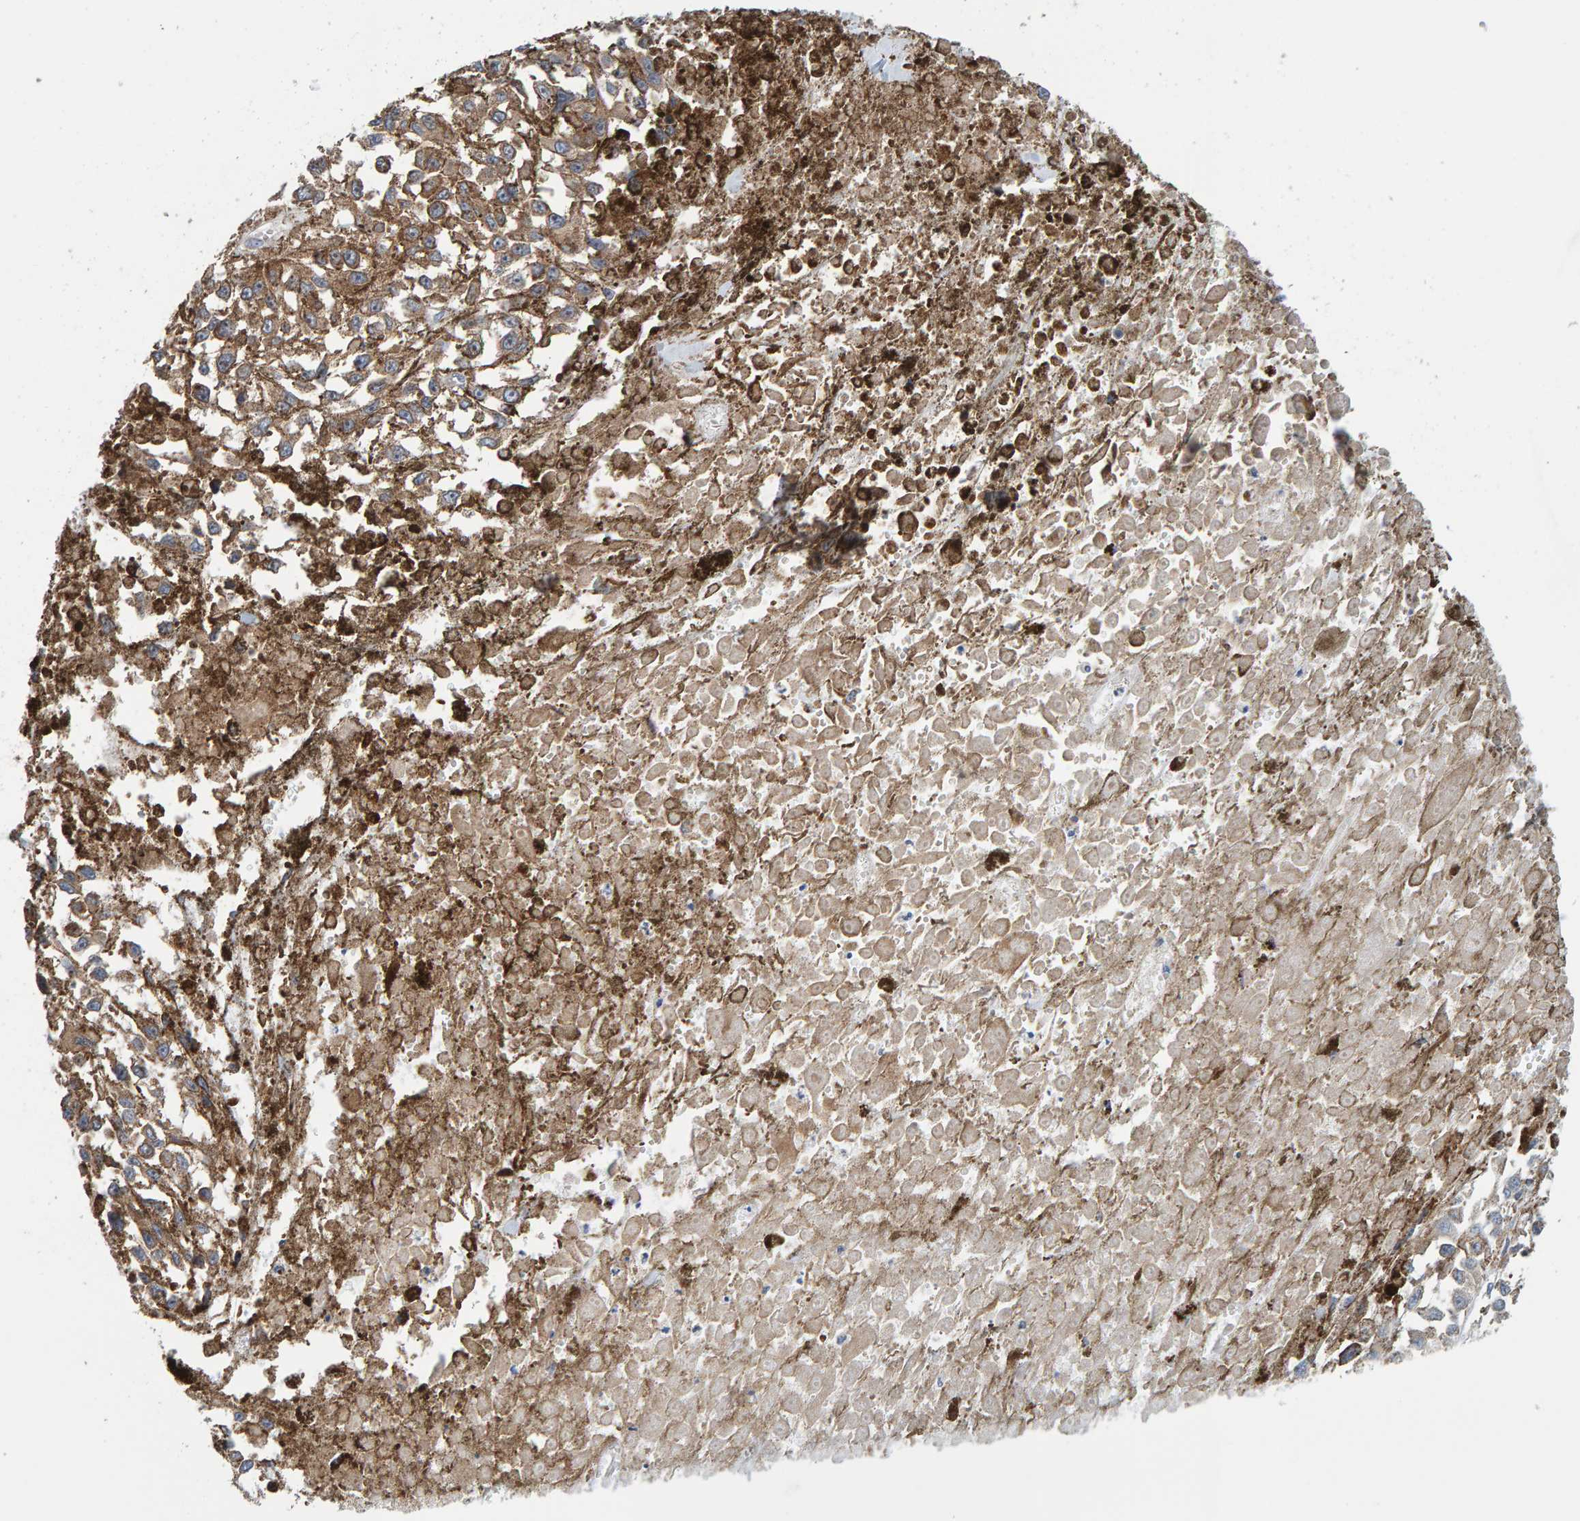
{"staining": {"intensity": "weak", "quantity": ">75%", "location": "cytoplasmic/membranous"}, "tissue": "melanoma", "cell_type": "Tumor cells", "image_type": "cancer", "snomed": [{"axis": "morphology", "description": "Malignant melanoma, Metastatic site"}, {"axis": "topography", "description": "Lymph node"}], "caption": "Malignant melanoma (metastatic site) tissue demonstrates weak cytoplasmic/membranous positivity in approximately >75% of tumor cells Using DAB (brown) and hematoxylin (blue) stains, captured at high magnification using brightfield microscopy.", "gene": "CCM2", "patient": {"sex": "male", "age": 59}}